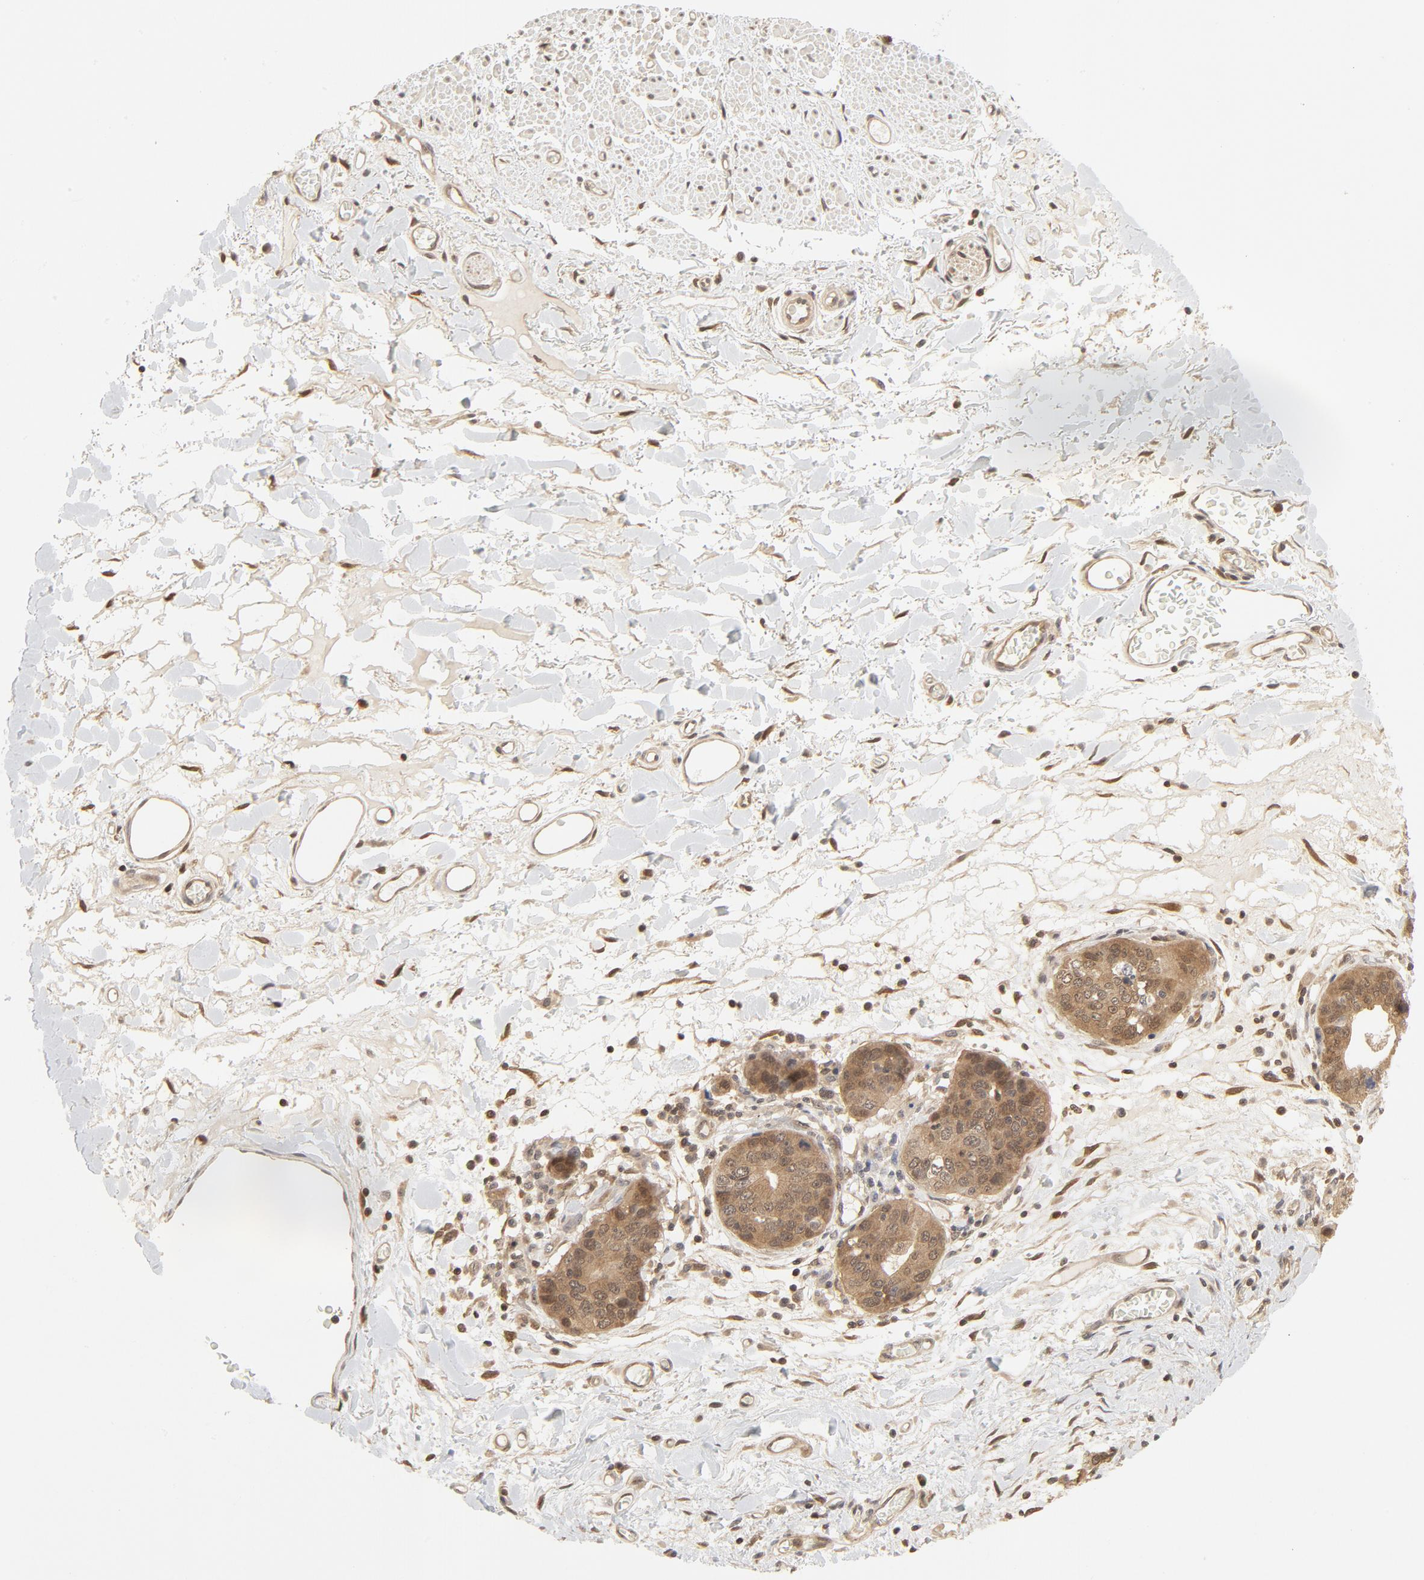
{"staining": {"intensity": "moderate", "quantity": ">75%", "location": "cytoplasmic/membranous,nuclear"}, "tissue": "stomach cancer", "cell_type": "Tumor cells", "image_type": "cancer", "snomed": [{"axis": "morphology", "description": "Adenocarcinoma, NOS"}, {"axis": "topography", "description": "Esophagus"}, {"axis": "topography", "description": "Stomach"}], "caption": "Immunohistochemical staining of stomach cancer (adenocarcinoma) exhibits medium levels of moderate cytoplasmic/membranous and nuclear protein positivity in approximately >75% of tumor cells. Nuclei are stained in blue.", "gene": "NEDD8", "patient": {"sex": "male", "age": 74}}